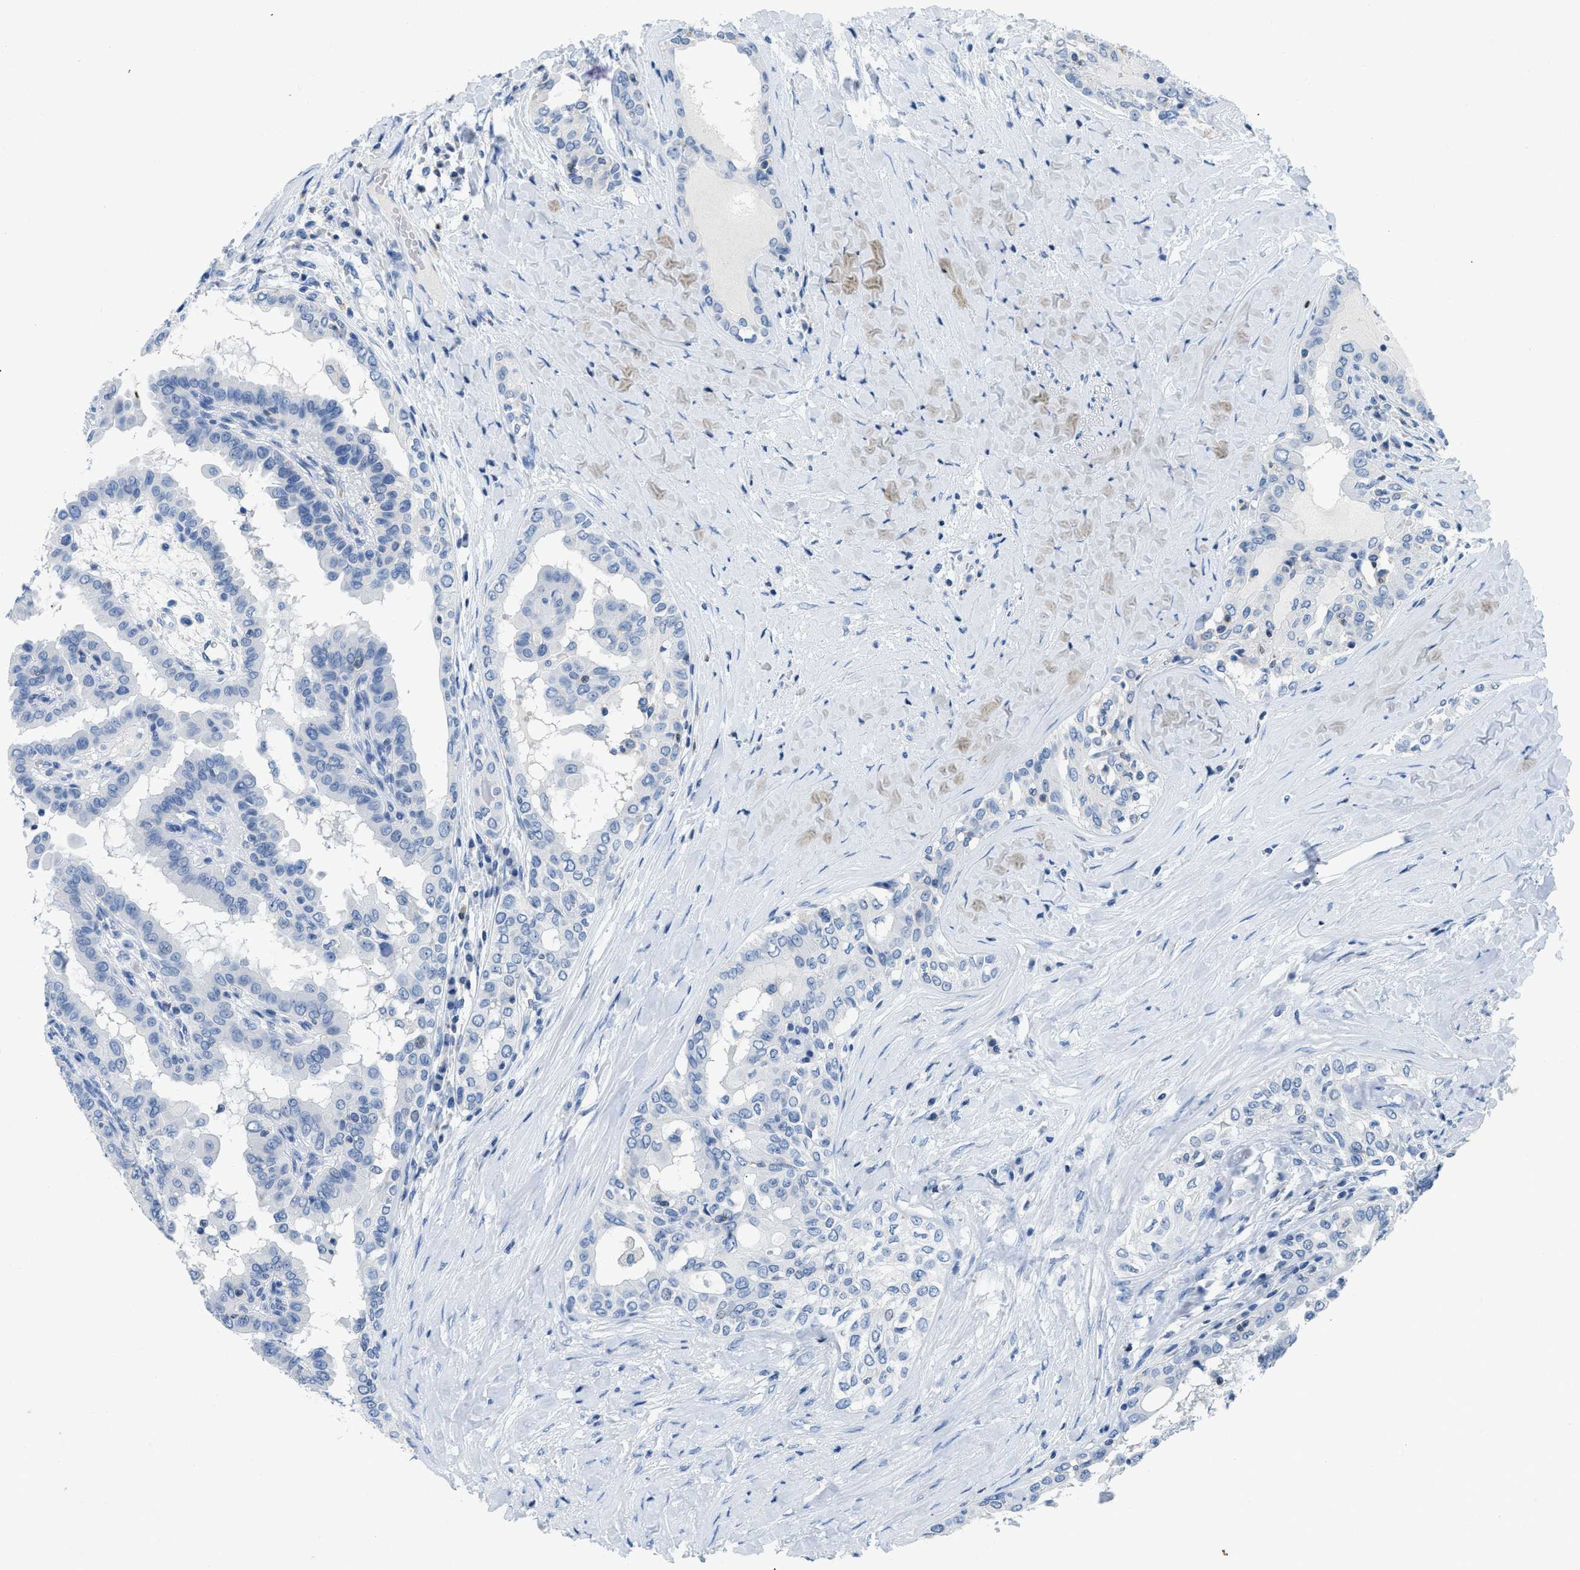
{"staining": {"intensity": "negative", "quantity": "none", "location": "none"}, "tissue": "thyroid cancer", "cell_type": "Tumor cells", "image_type": "cancer", "snomed": [{"axis": "morphology", "description": "Papillary adenocarcinoma, NOS"}, {"axis": "topography", "description": "Thyroid gland"}], "caption": "Tumor cells are negative for brown protein staining in thyroid cancer.", "gene": "NFATC2", "patient": {"sex": "male", "age": 33}}